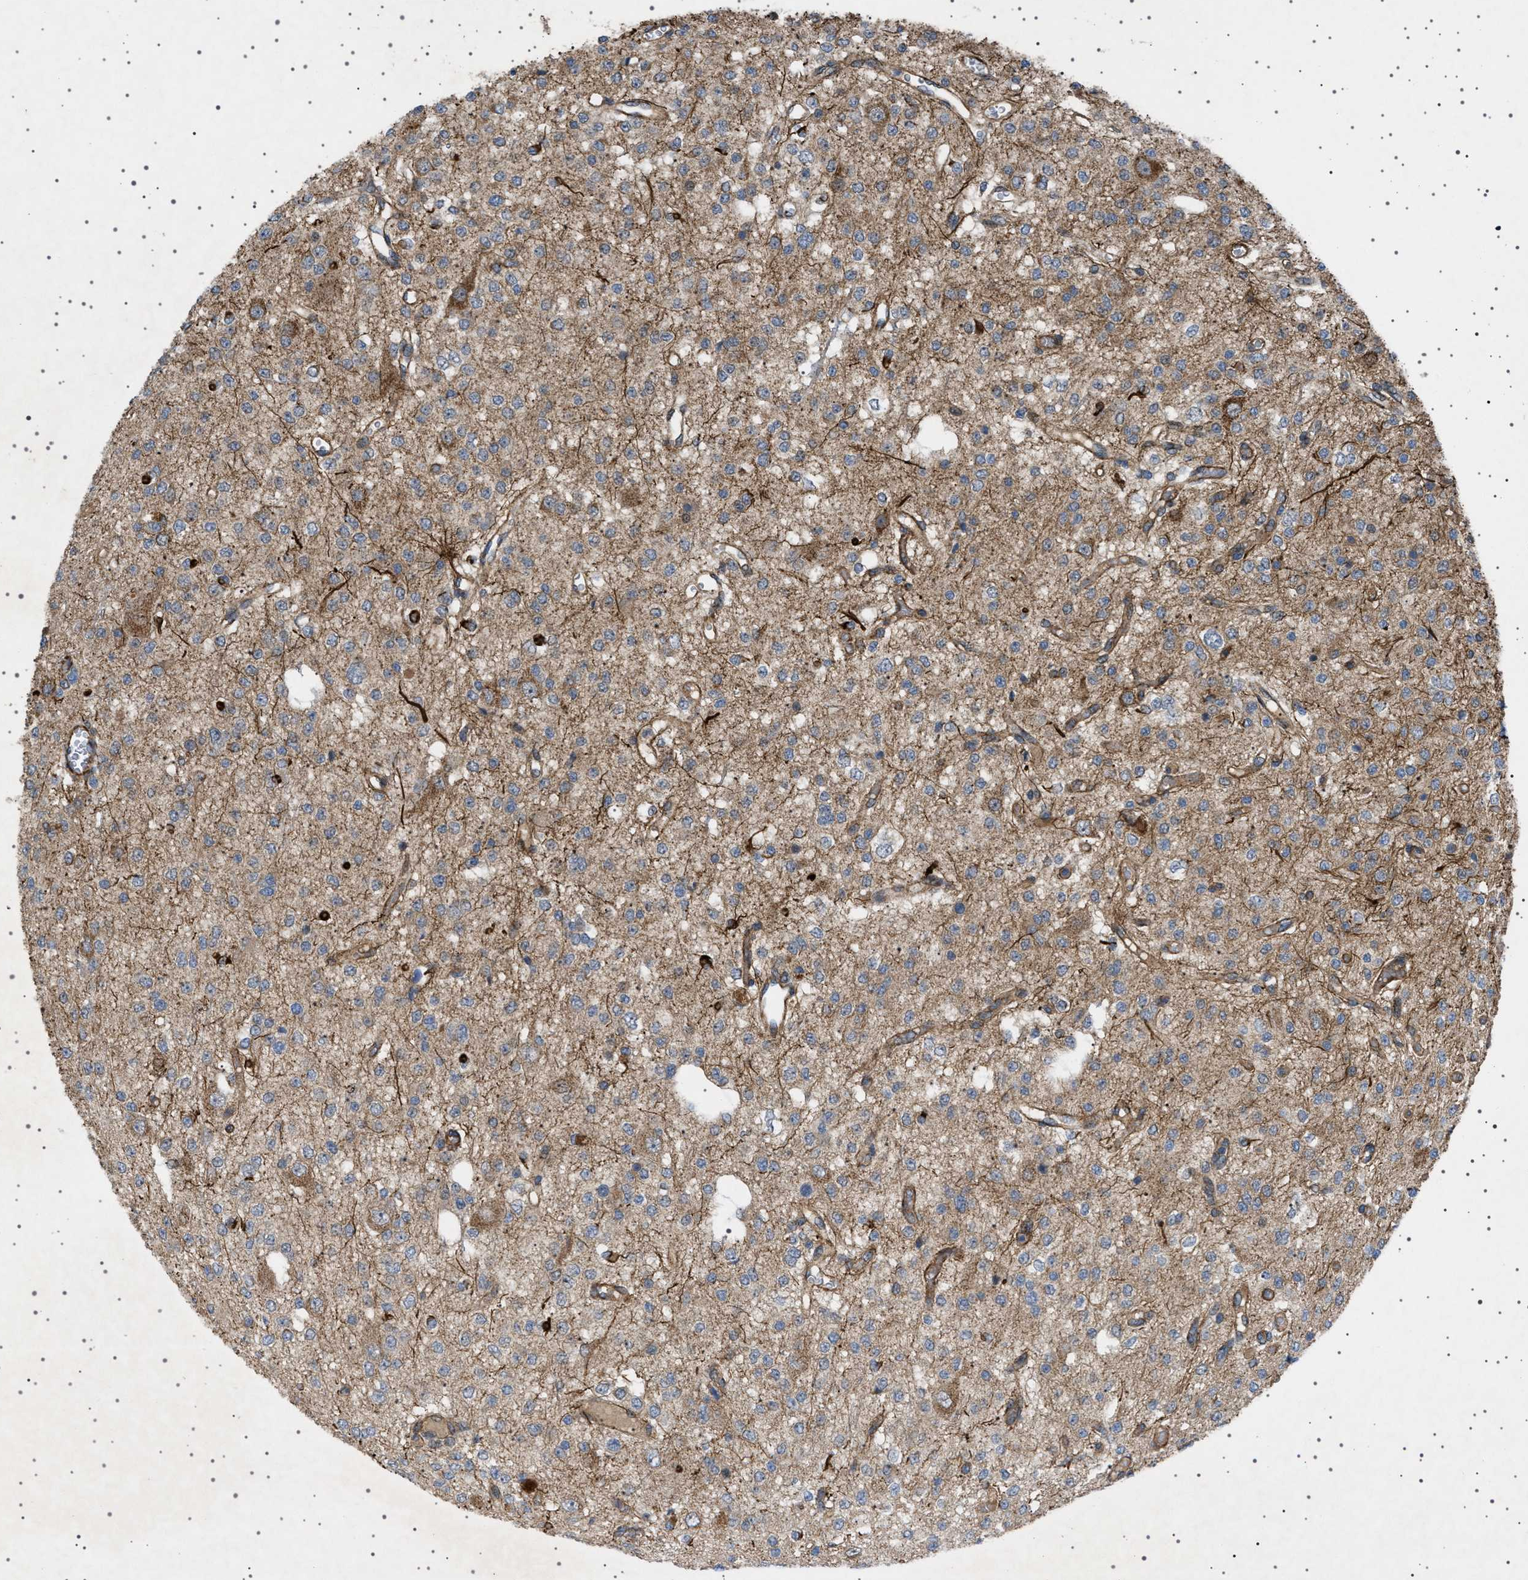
{"staining": {"intensity": "moderate", "quantity": ">75%", "location": "cytoplasmic/membranous"}, "tissue": "glioma", "cell_type": "Tumor cells", "image_type": "cancer", "snomed": [{"axis": "morphology", "description": "Glioma, malignant, Low grade"}, {"axis": "topography", "description": "Brain"}], "caption": "Moderate cytoplasmic/membranous positivity is seen in about >75% of tumor cells in glioma. (Brightfield microscopy of DAB IHC at high magnification).", "gene": "CCDC186", "patient": {"sex": "male", "age": 38}}